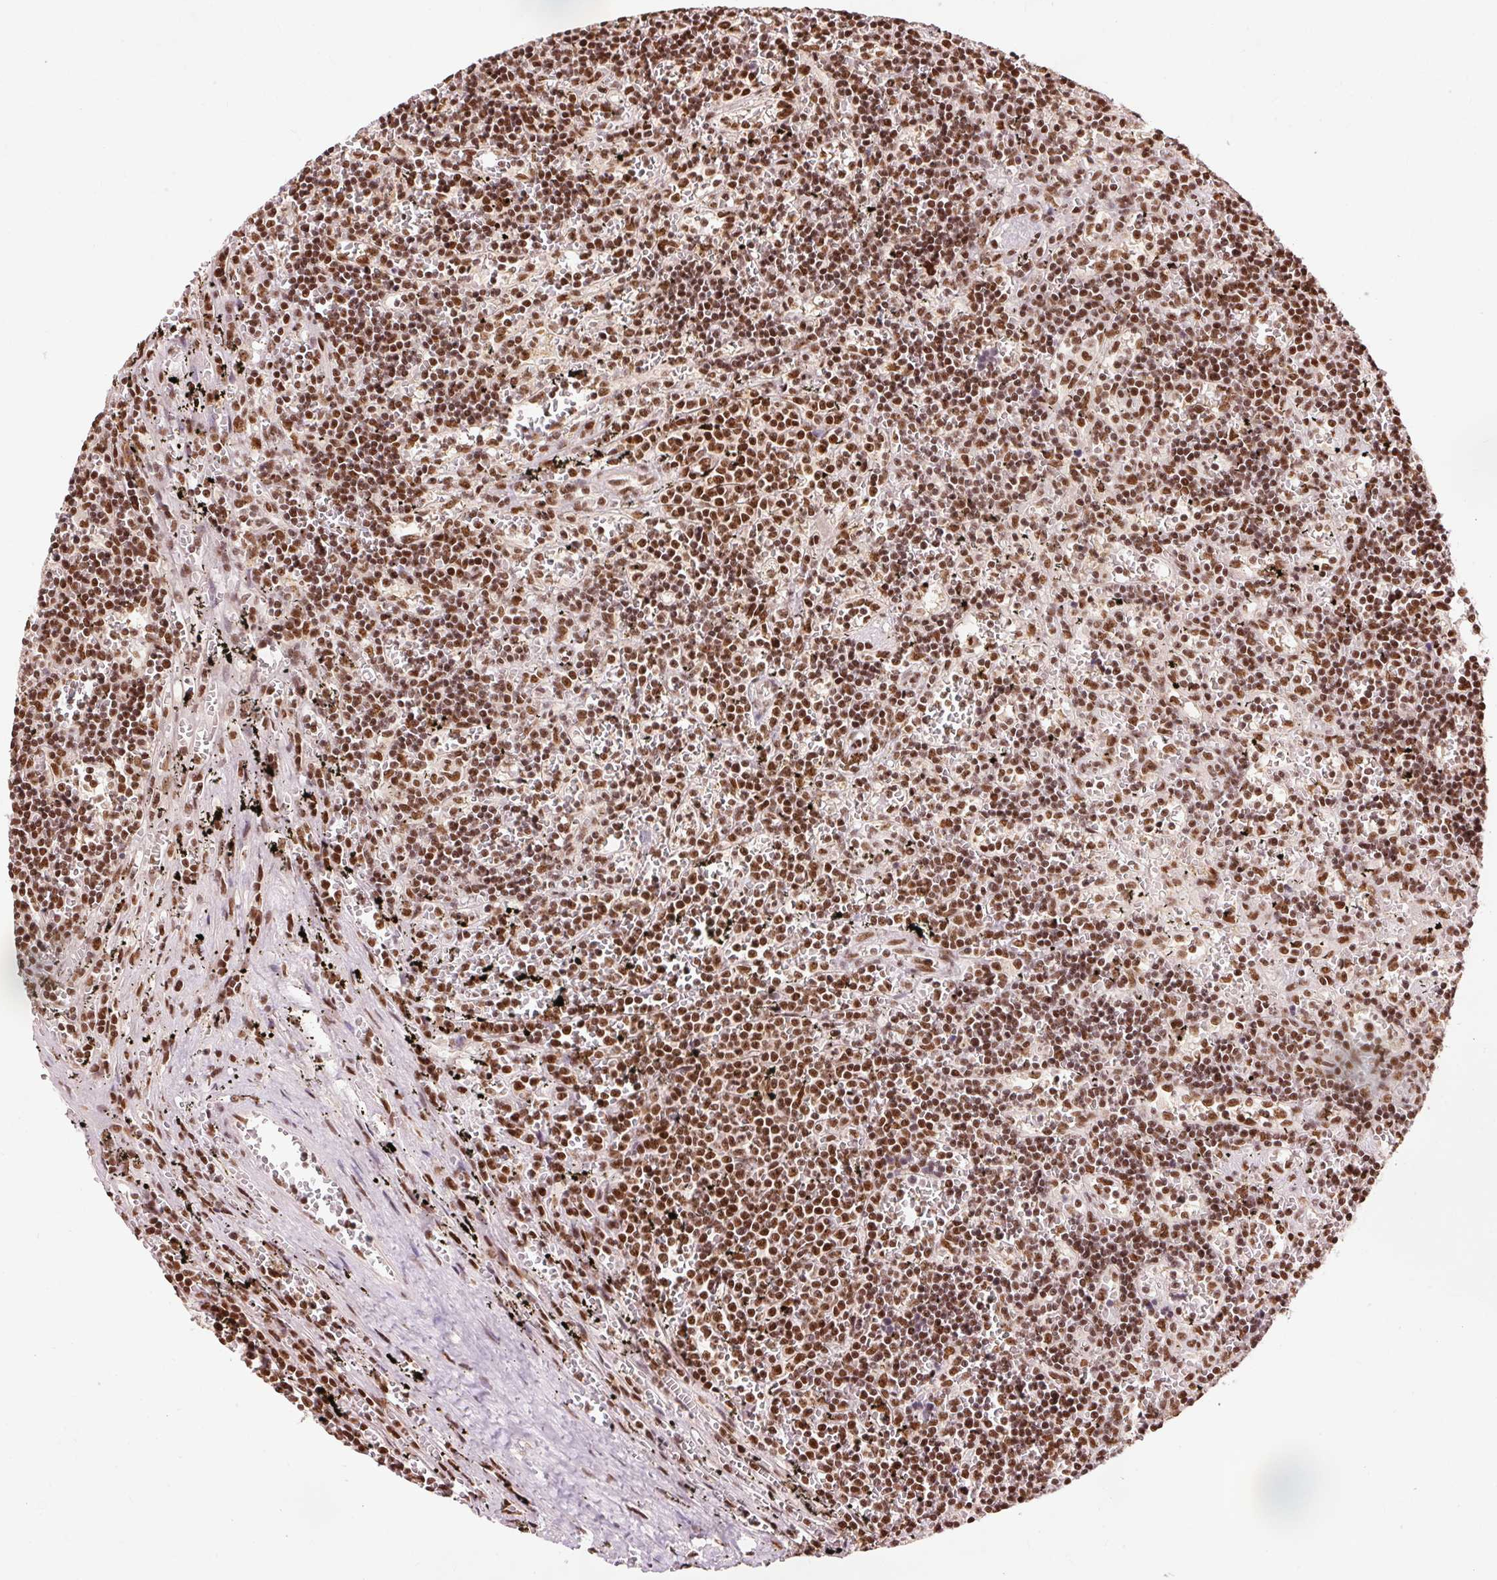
{"staining": {"intensity": "strong", "quantity": ">75%", "location": "nuclear"}, "tissue": "lymphoma", "cell_type": "Tumor cells", "image_type": "cancer", "snomed": [{"axis": "morphology", "description": "Malignant lymphoma, non-Hodgkin's type, Low grade"}, {"axis": "topography", "description": "Spleen"}], "caption": "Protein staining shows strong nuclear staining in about >75% of tumor cells in lymphoma.", "gene": "ZBTB44", "patient": {"sex": "male", "age": 60}}